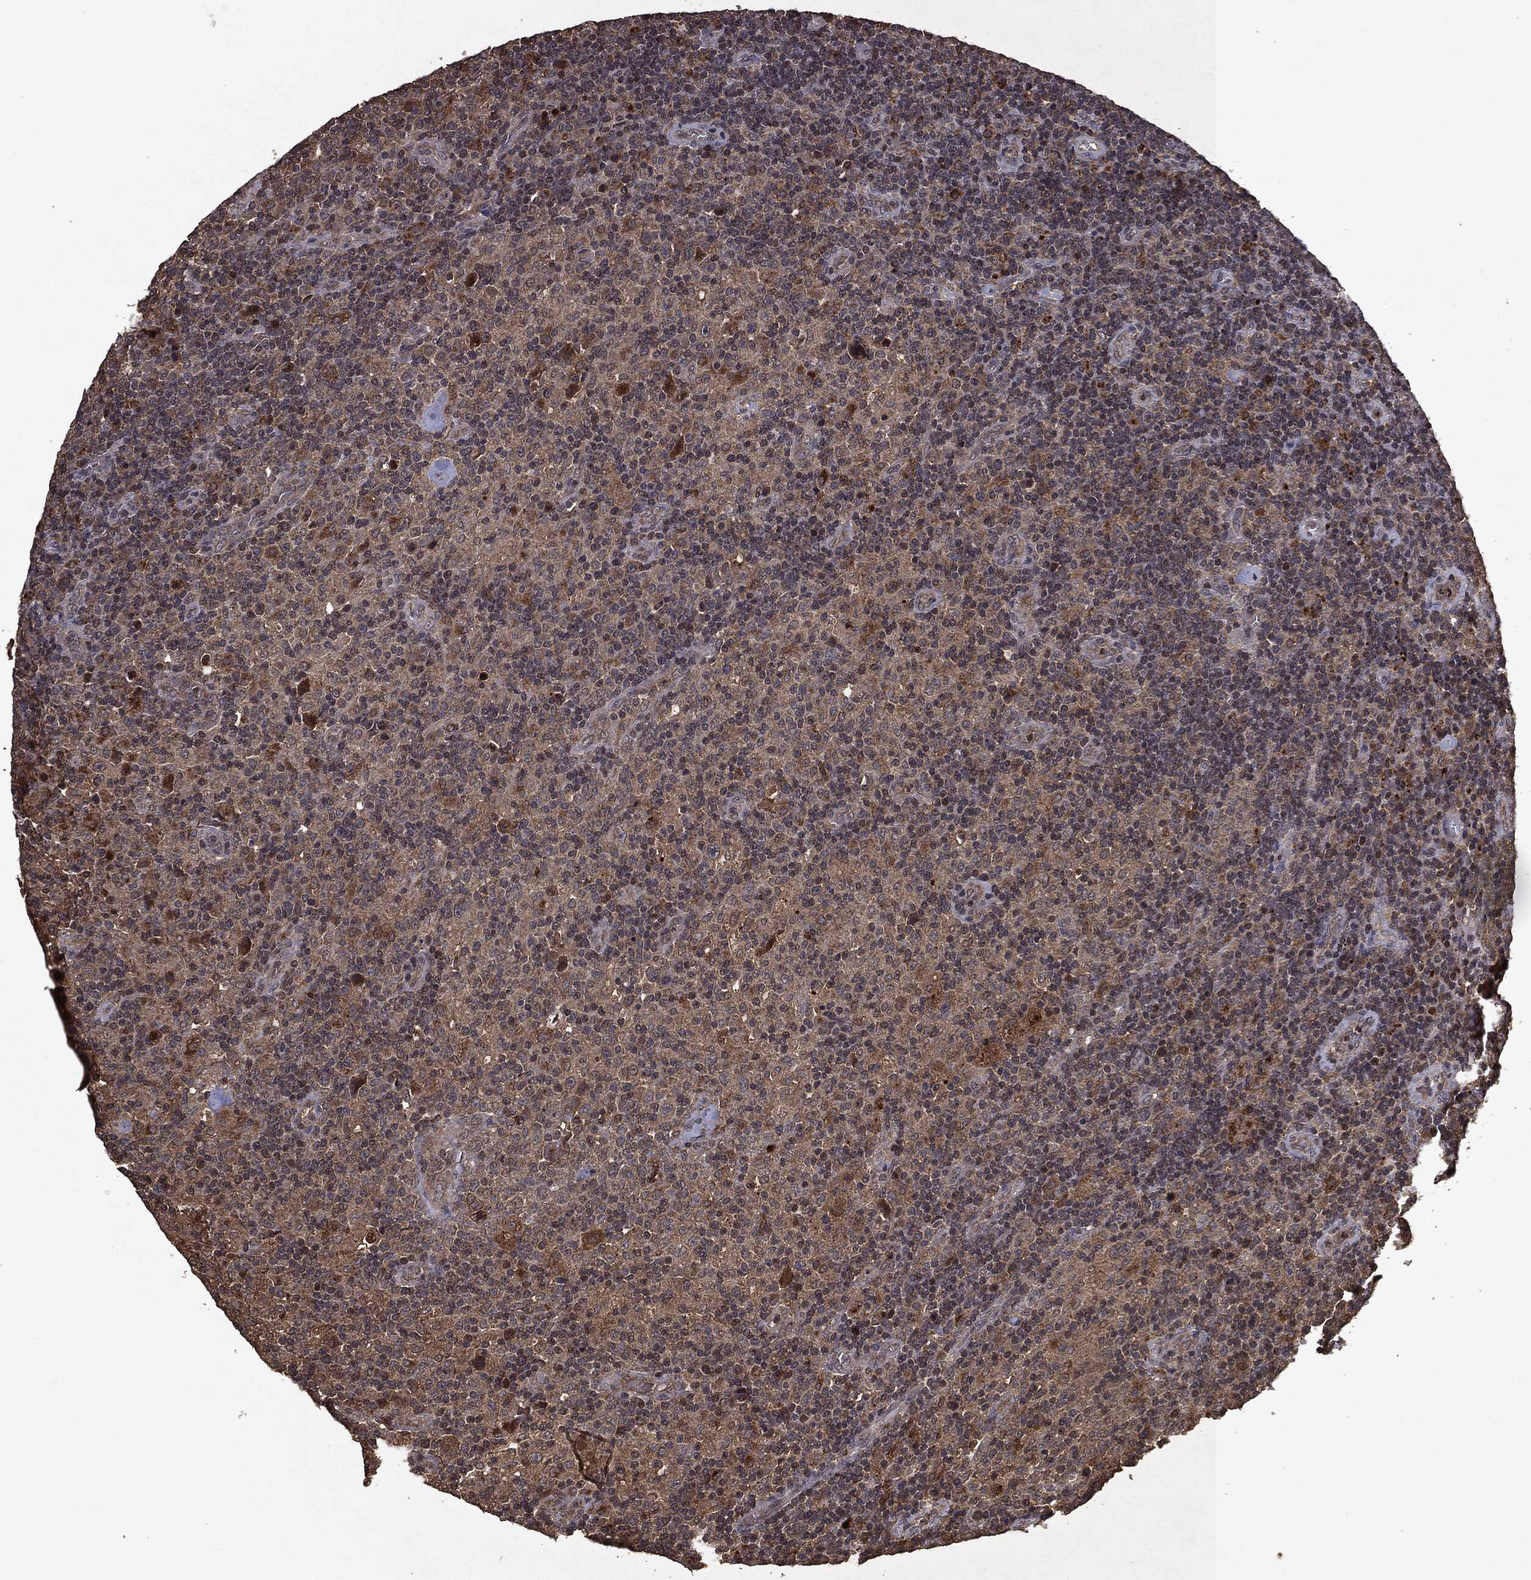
{"staining": {"intensity": "moderate", "quantity": "<25%", "location": "cytoplasmic/membranous"}, "tissue": "lymphoma", "cell_type": "Tumor cells", "image_type": "cancer", "snomed": [{"axis": "morphology", "description": "Hodgkin's disease, NOS"}, {"axis": "topography", "description": "Lymph node"}], "caption": "IHC histopathology image of human Hodgkin's disease stained for a protein (brown), which reveals low levels of moderate cytoplasmic/membranous expression in about <25% of tumor cells.", "gene": "MTOR", "patient": {"sex": "male", "age": 70}}